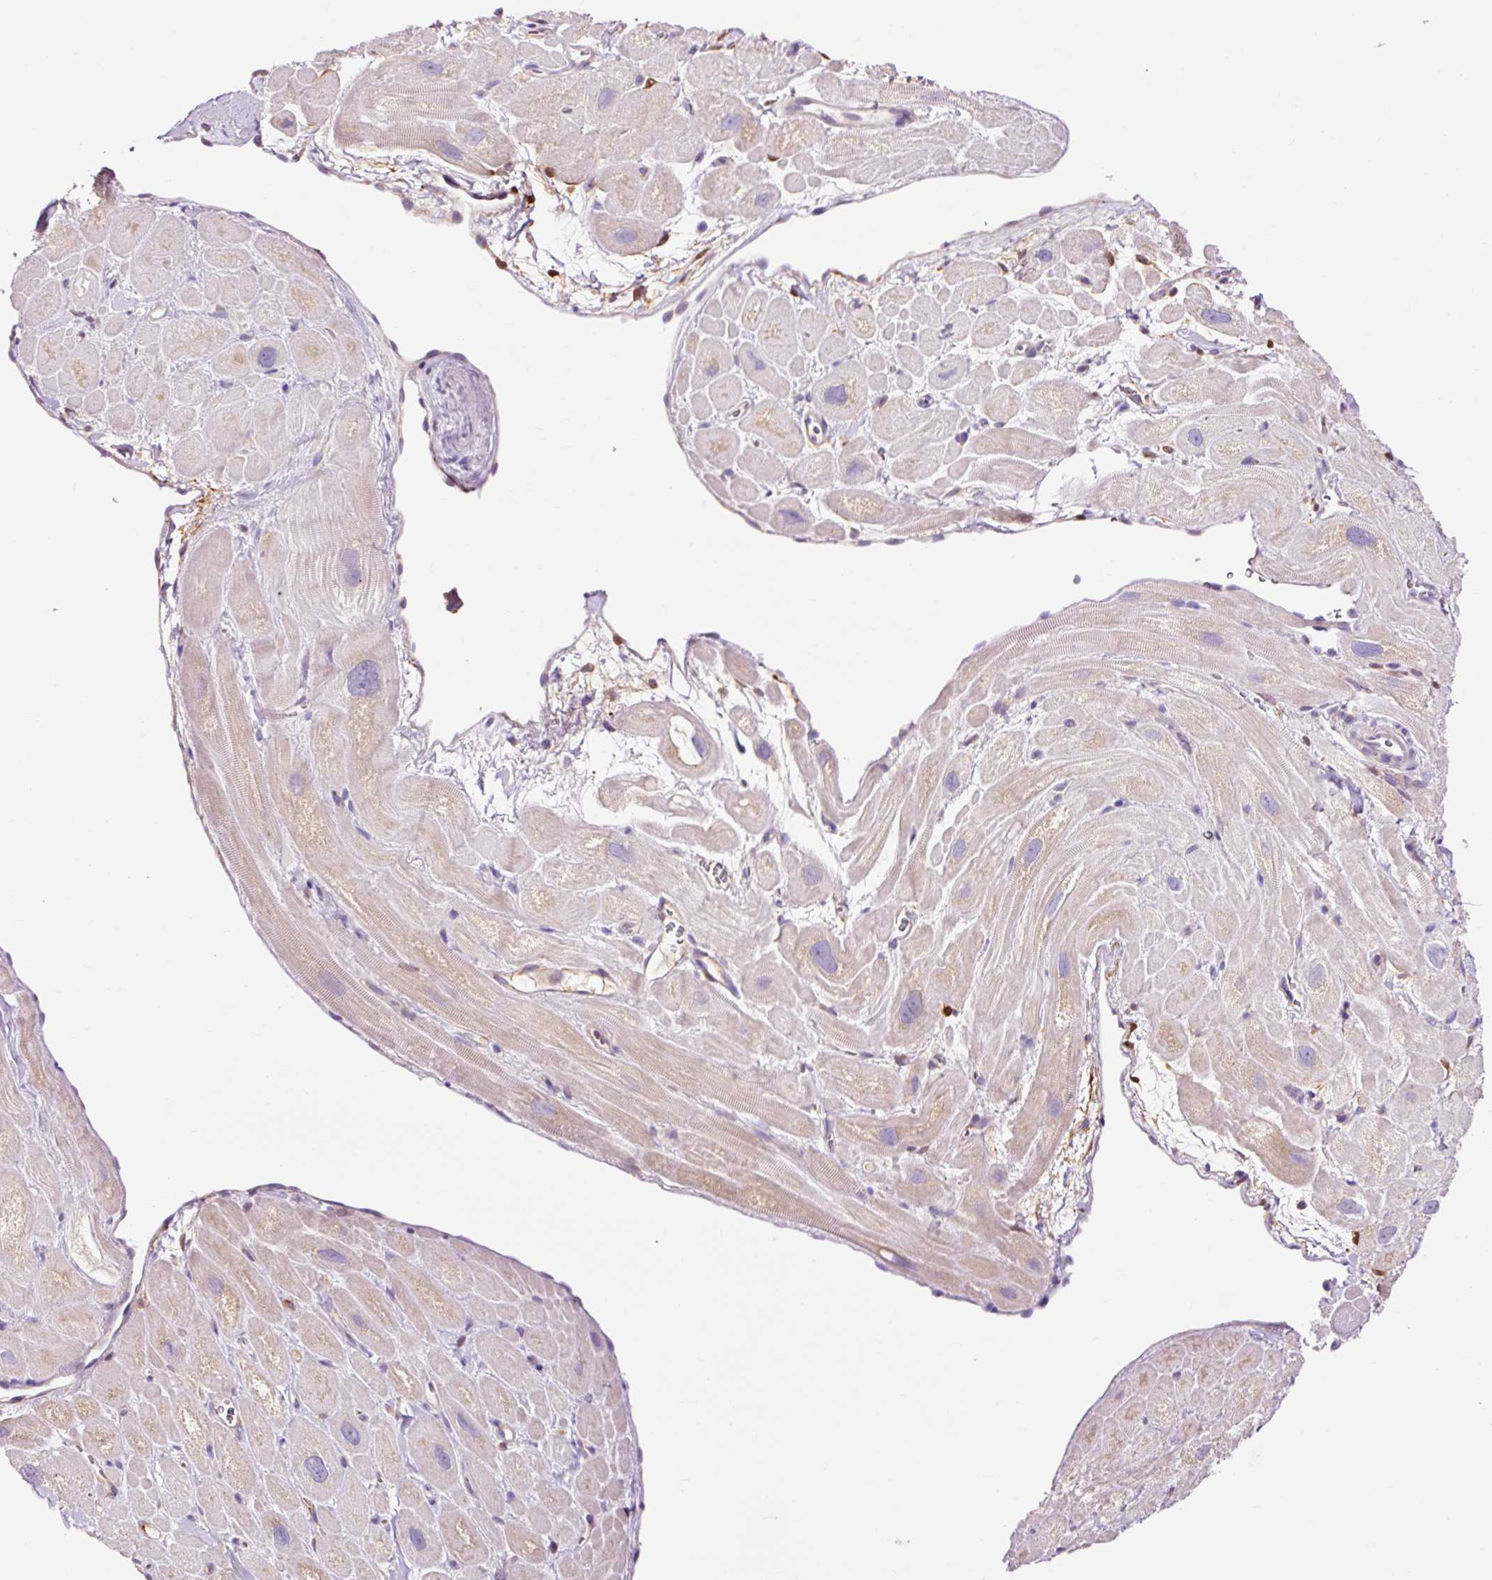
{"staining": {"intensity": "moderate", "quantity": "<25%", "location": "cytoplasmic/membranous"}, "tissue": "heart muscle", "cell_type": "Cardiomyocytes", "image_type": "normal", "snomed": [{"axis": "morphology", "description": "Normal tissue, NOS"}, {"axis": "topography", "description": "Heart"}], "caption": "A micrograph of human heart muscle stained for a protein demonstrates moderate cytoplasmic/membranous brown staining in cardiomyocytes. (DAB = brown stain, brightfield microscopy at high magnification).", "gene": "CD83", "patient": {"sex": "male", "age": 49}}